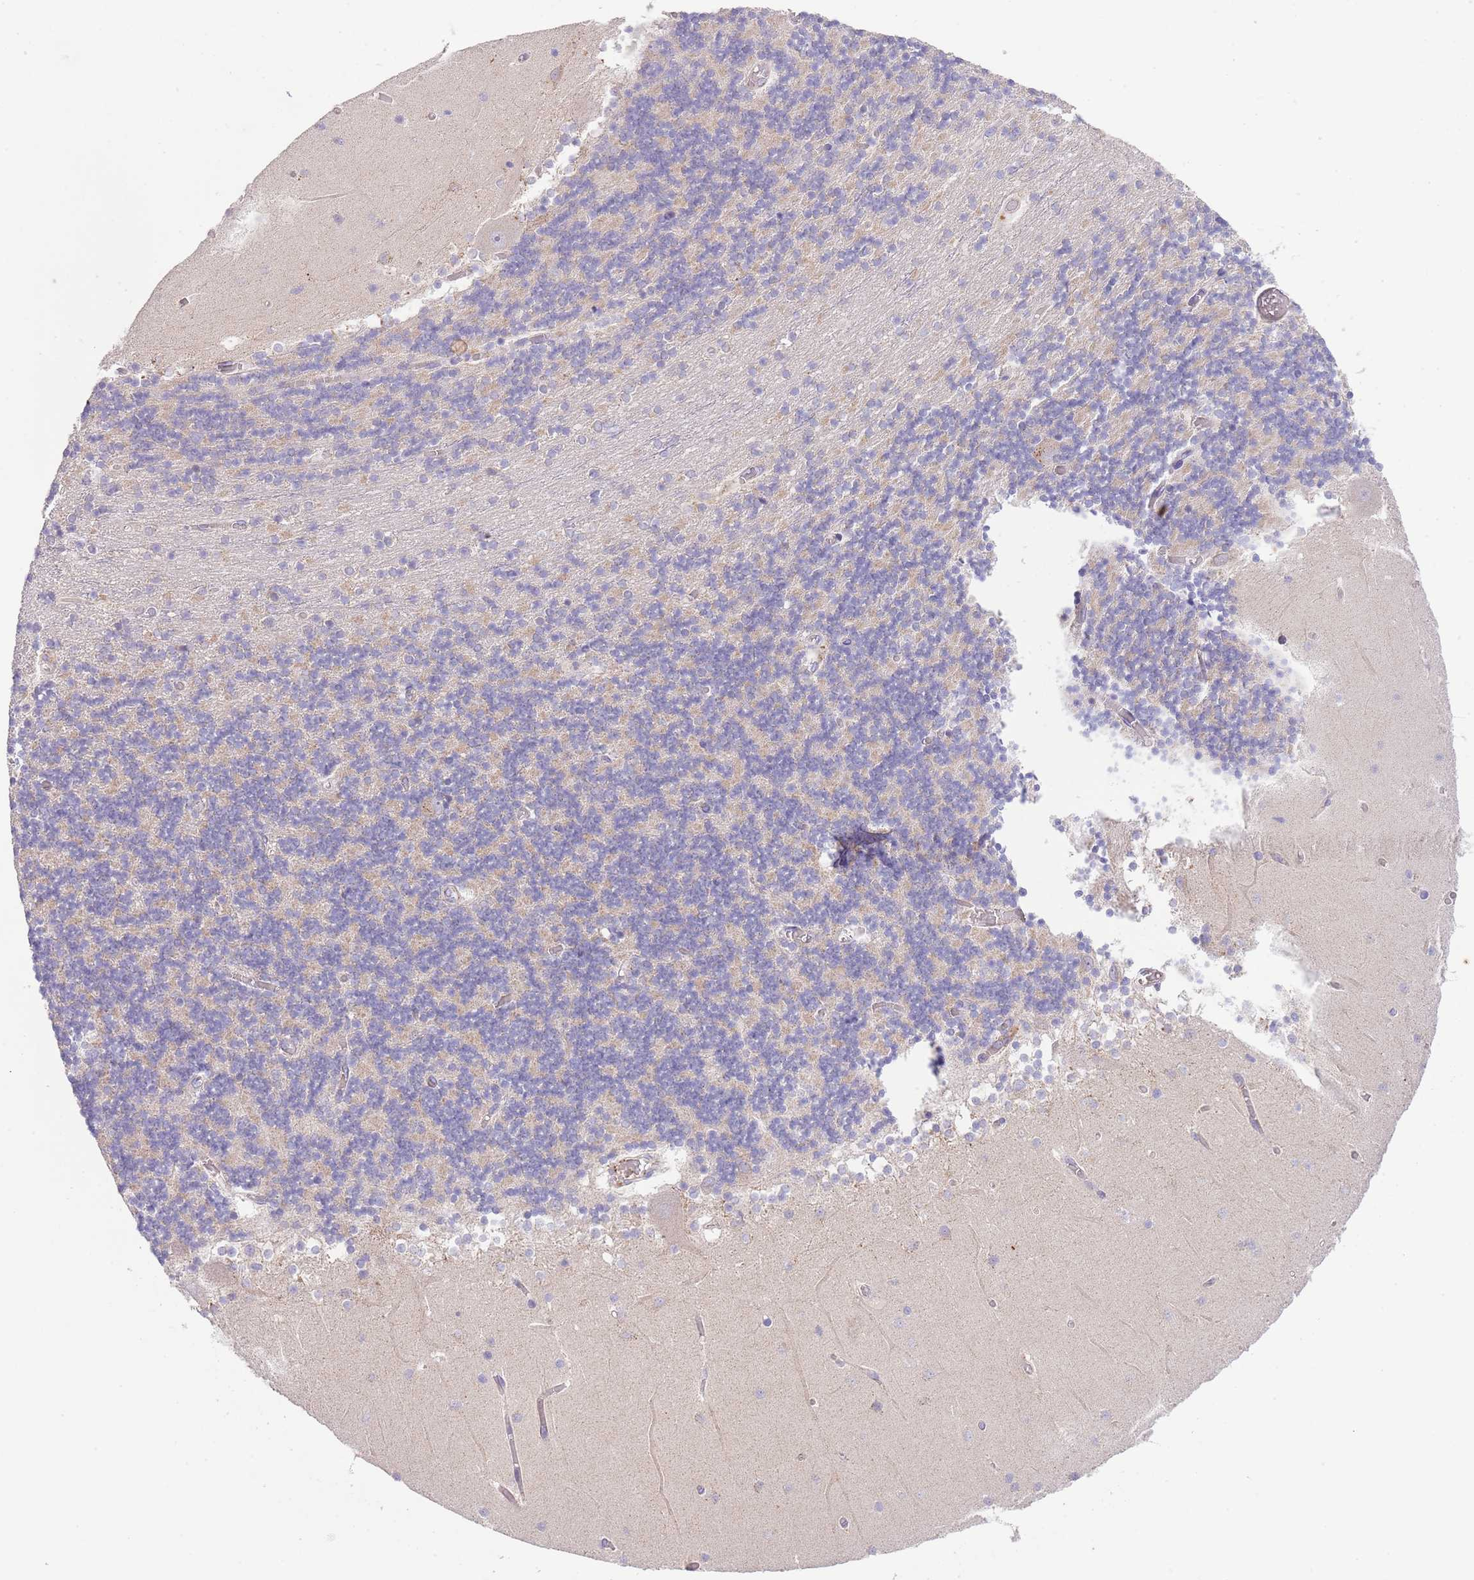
{"staining": {"intensity": "negative", "quantity": "none", "location": "none"}, "tissue": "cerebellum", "cell_type": "Cells in granular layer", "image_type": "normal", "snomed": [{"axis": "morphology", "description": "Normal tissue, NOS"}, {"axis": "topography", "description": "Cerebellum"}], "caption": "Unremarkable cerebellum was stained to show a protein in brown. There is no significant expression in cells in granular layer. The staining was performed using DAB to visualize the protein expression in brown, while the nuclei were stained in blue with hematoxylin (Magnification: 20x).", "gene": "ABHD17A", "patient": {"sex": "female", "age": 28}}